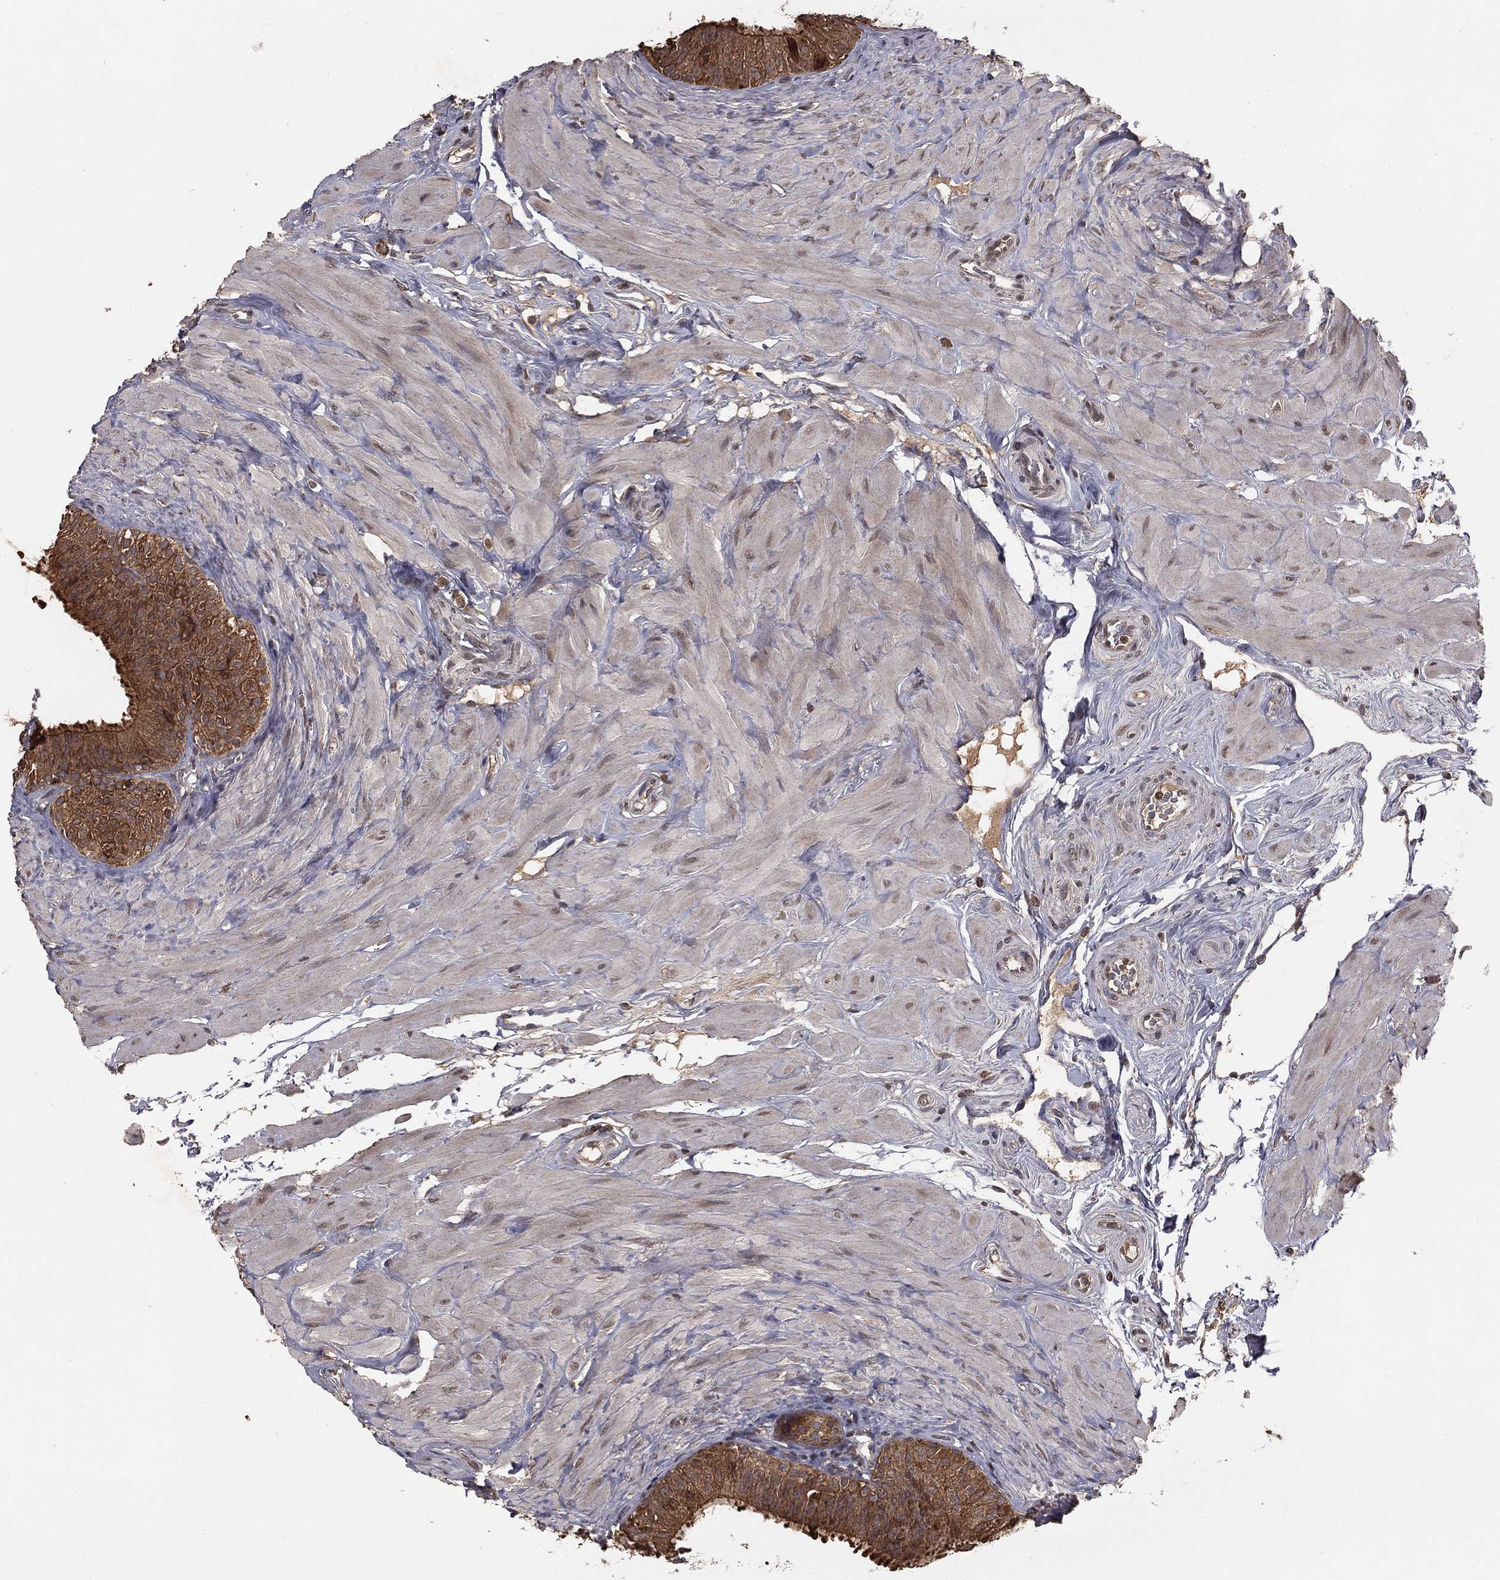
{"staining": {"intensity": "moderate", "quantity": ">75%", "location": "cytoplasmic/membranous"}, "tissue": "epididymis", "cell_type": "Glandular cells", "image_type": "normal", "snomed": [{"axis": "morphology", "description": "Normal tissue, NOS"}, {"axis": "topography", "description": "Epididymis"}], "caption": "Epididymis stained for a protein shows moderate cytoplasmic/membranous positivity in glandular cells. Nuclei are stained in blue.", "gene": "ZDHHC15", "patient": {"sex": "male", "age": 34}}